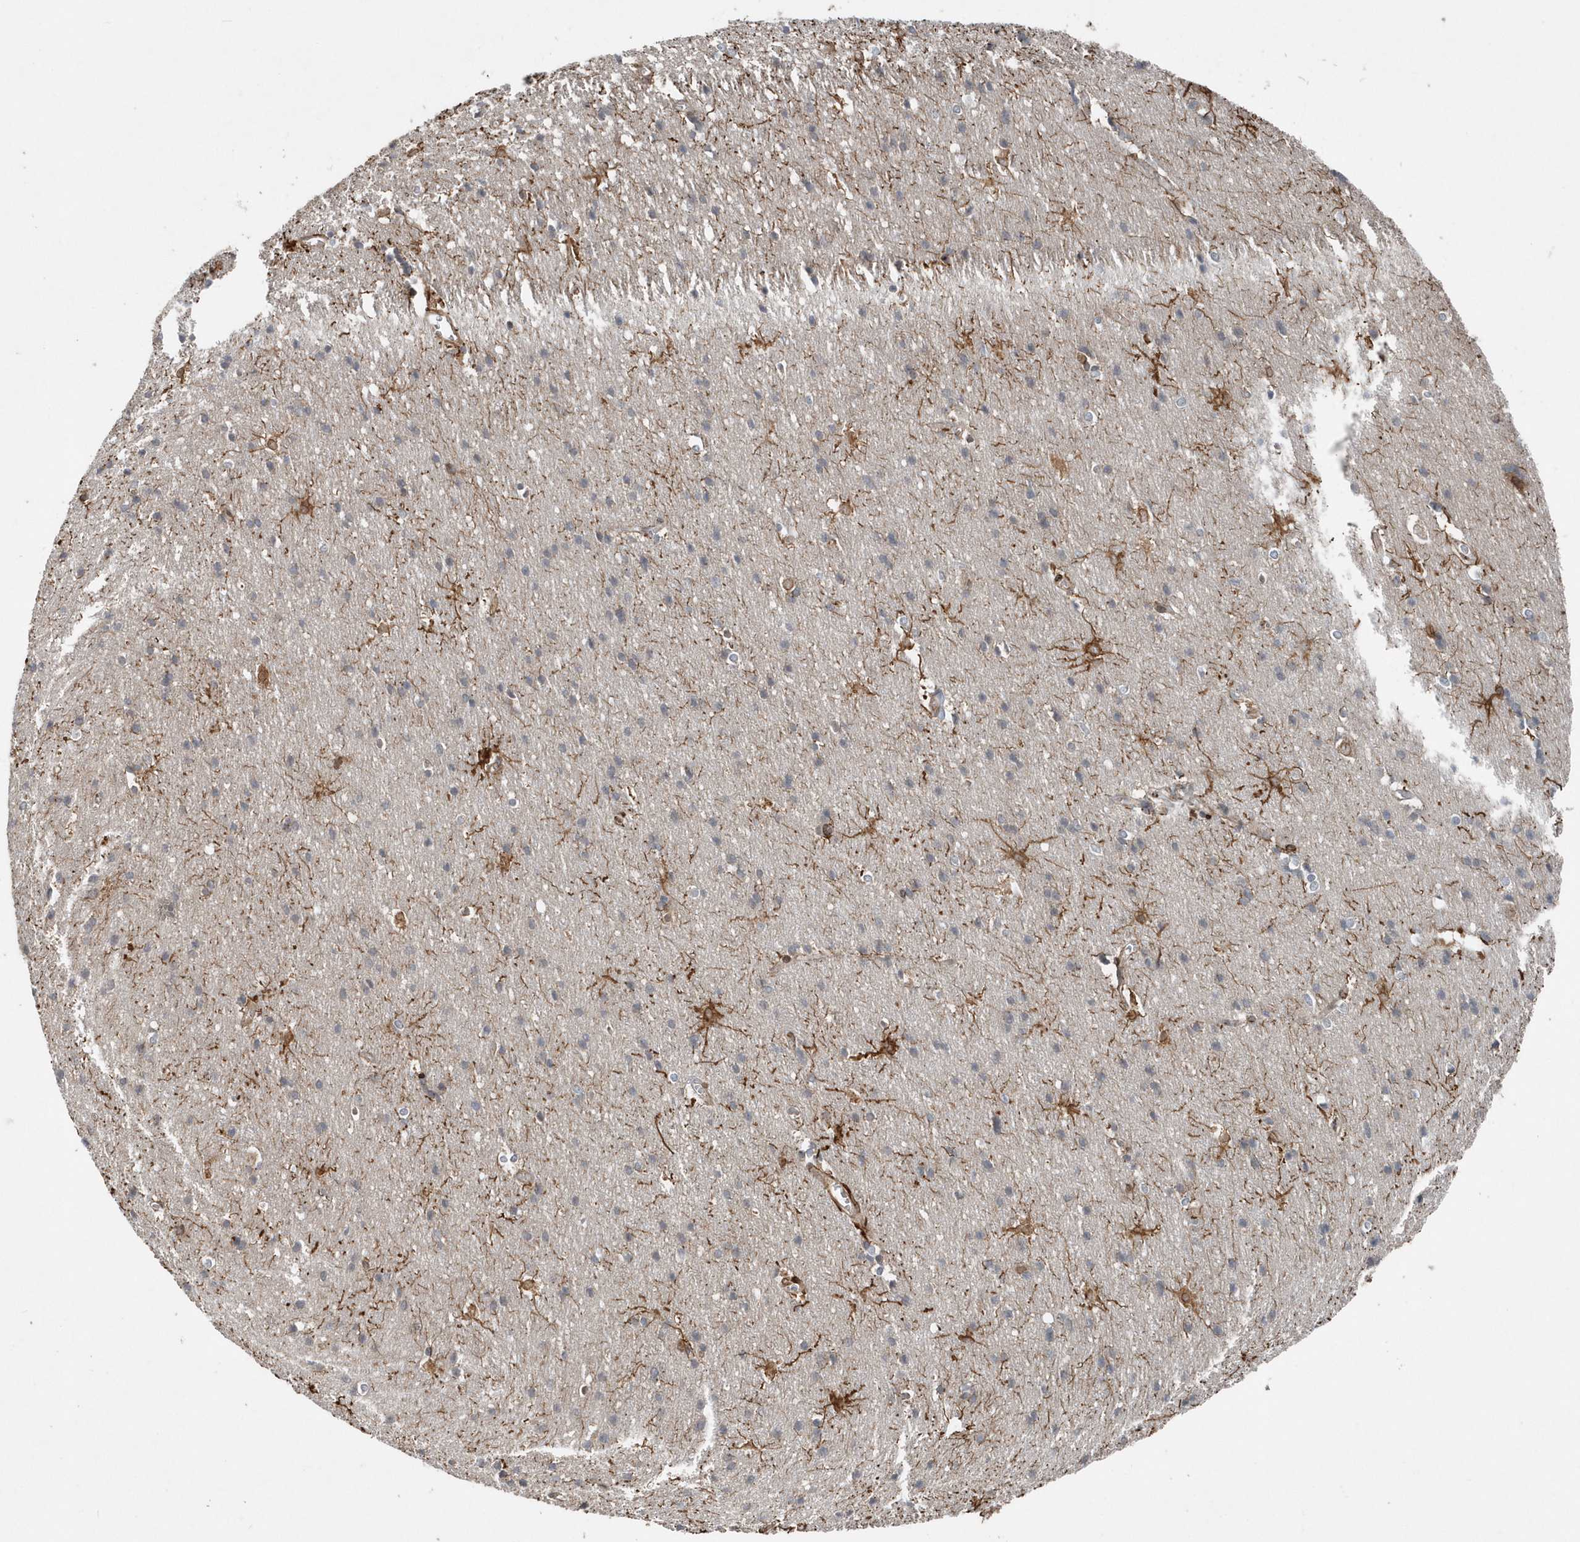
{"staining": {"intensity": "moderate", "quantity": ">75%", "location": "cytoplasmic/membranous"}, "tissue": "cerebral cortex", "cell_type": "Endothelial cells", "image_type": "normal", "snomed": [{"axis": "morphology", "description": "Normal tissue, NOS"}, {"axis": "topography", "description": "Cerebral cortex"}], "caption": "This image demonstrates immunohistochemistry staining of unremarkable cerebral cortex, with medium moderate cytoplasmic/membranous expression in approximately >75% of endothelial cells.", "gene": "MCC", "patient": {"sex": "male", "age": 54}}